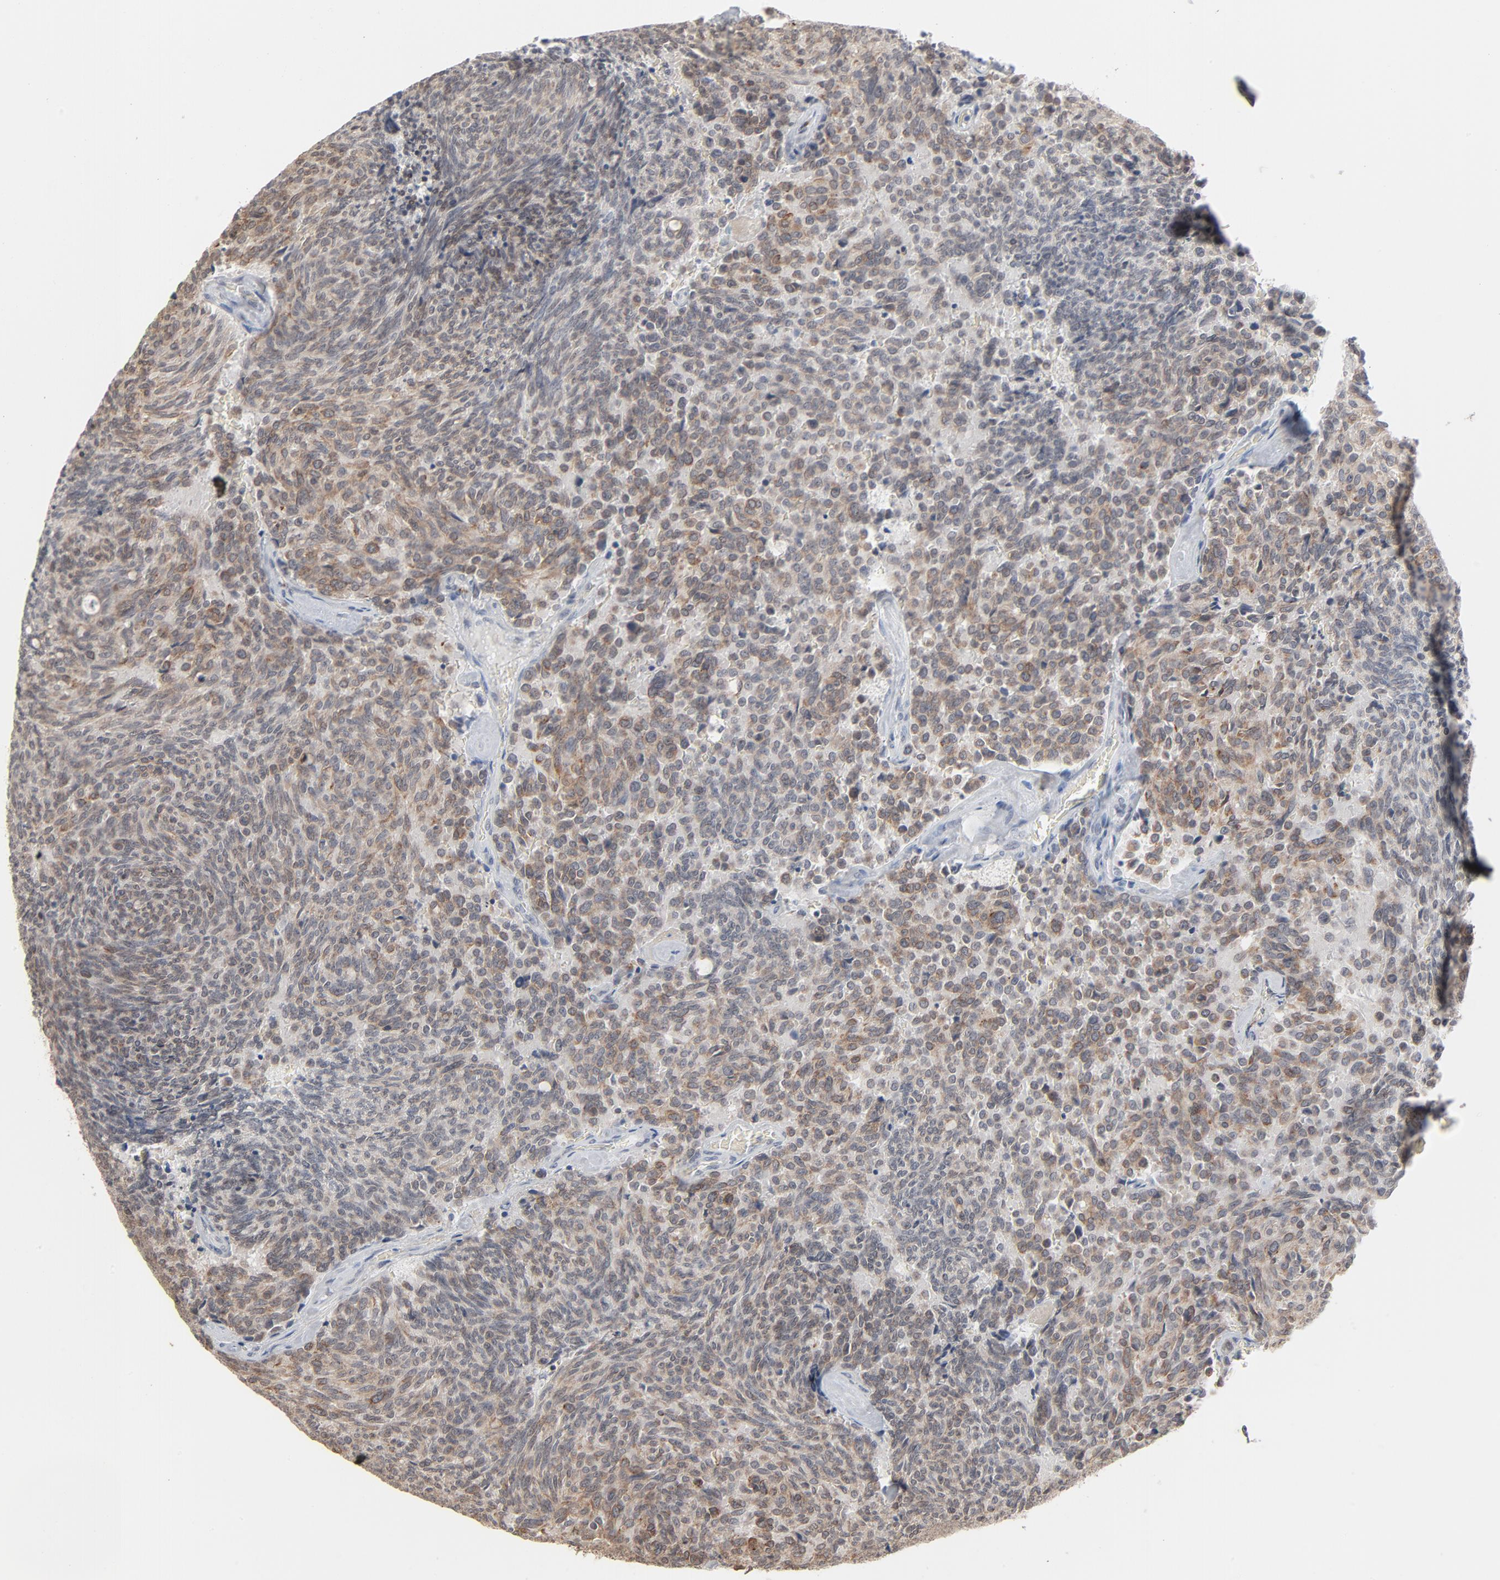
{"staining": {"intensity": "weak", "quantity": ">75%", "location": "cytoplasmic/membranous"}, "tissue": "carcinoid", "cell_type": "Tumor cells", "image_type": "cancer", "snomed": [{"axis": "morphology", "description": "Carcinoid, malignant, NOS"}, {"axis": "topography", "description": "Pancreas"}], "caption": "Protein expression analysis of human carcinoid reveals weak cytoplasmic/membranous staining in approximately >75% of tumor cells.", "gene": "ITPR3", "patient": {"sex": "female", "age": 54}}